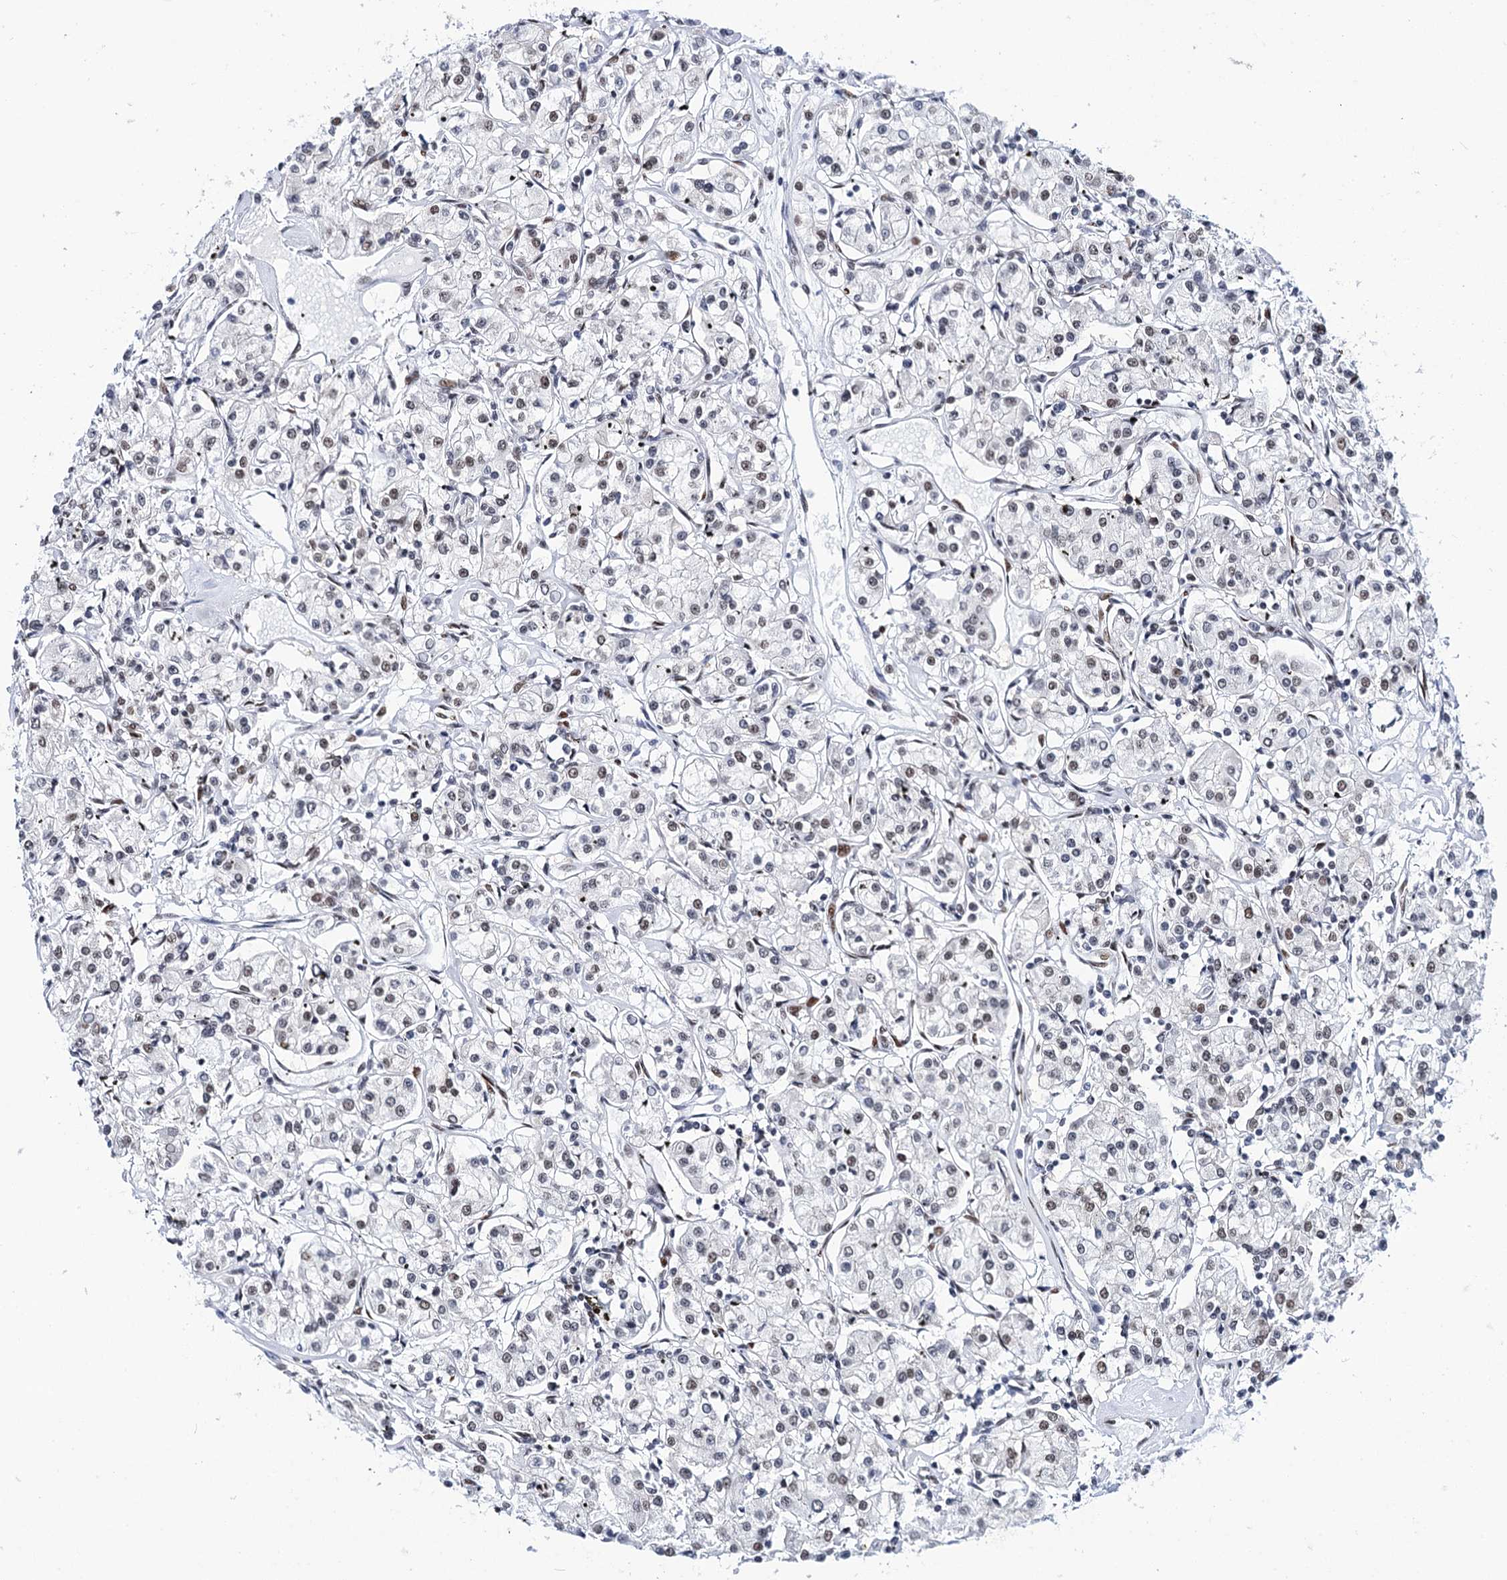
{"staining": {"intensity": "weak", "quantity": "<25%", "location": "nuclear"}, "tissue": "renal cancer", "cell_type": "Tumor cells", "image_type": "cancer", "snomed": [{"axis": "morphology", "description": "Adenocarcinoma, NOS"}, {"axis": "topography", "description": "Kidney"}], "caption": "Tumor cells show no significant protein expression in renal cancer (adenocarcinoma).", "gene": "MATR3", "patient": {"sex": "female", "age": 59}}